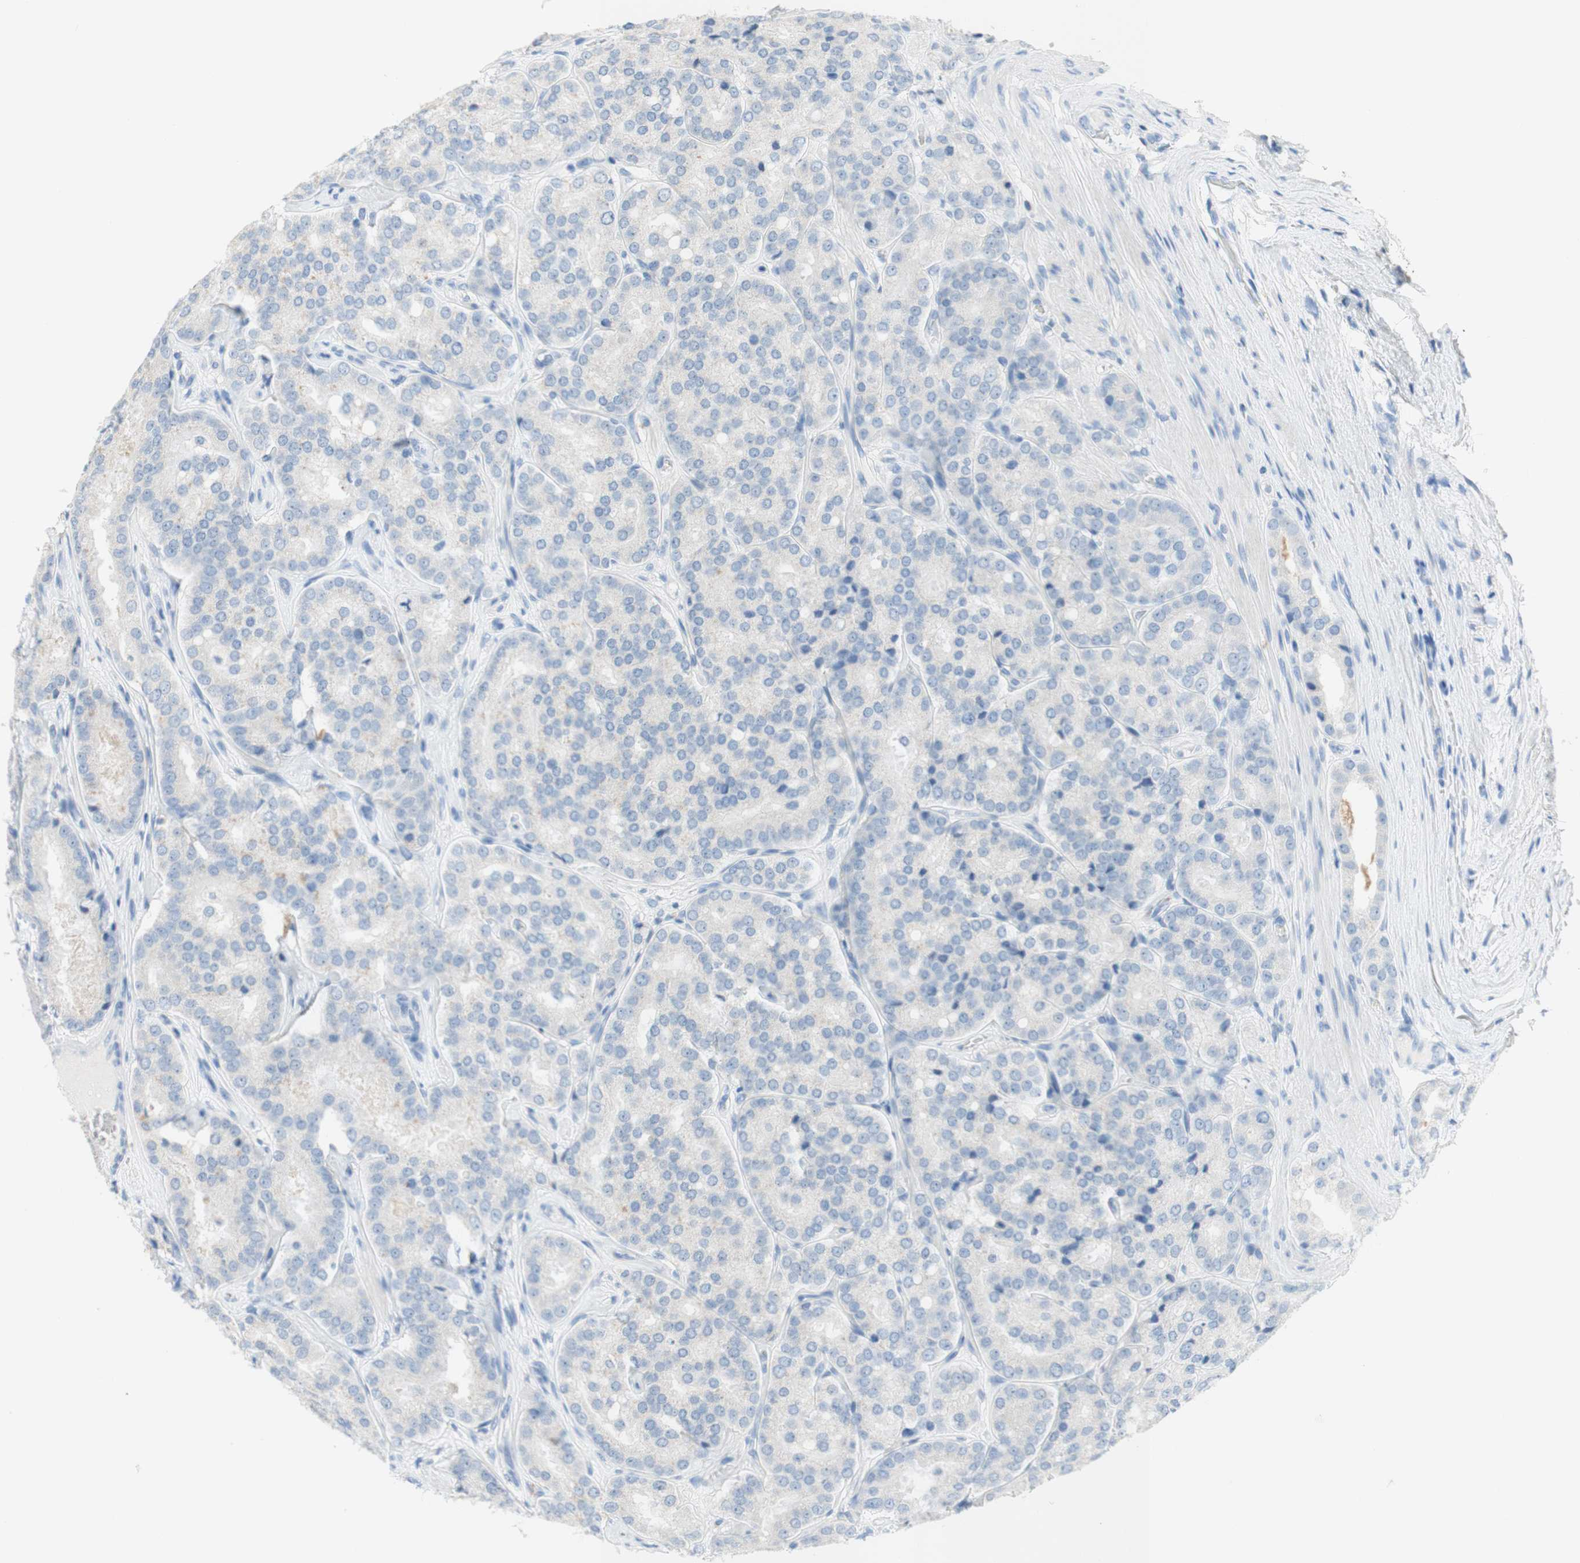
{"staining": {"intensity": "negative", "quantity": "none", "location": "none"}, "tissue": "prostate cancer", "cell_type": "Tumor cells", "image_type": "cancer", "snomed": [{"axis": "morphology", "description": "Adenocarcinoma, High grade"}, {"axis": "topography", "description": "Prostate"}], "caption": "An IHC photomicrograph of prostate adenocarcinoma (high-grade) is shown. There is no staining in tumor cells of prostate adenocarcinoma (high-grade).", "gene": "POLR2J3", "patient": {"sex": "male", "age": 65}}